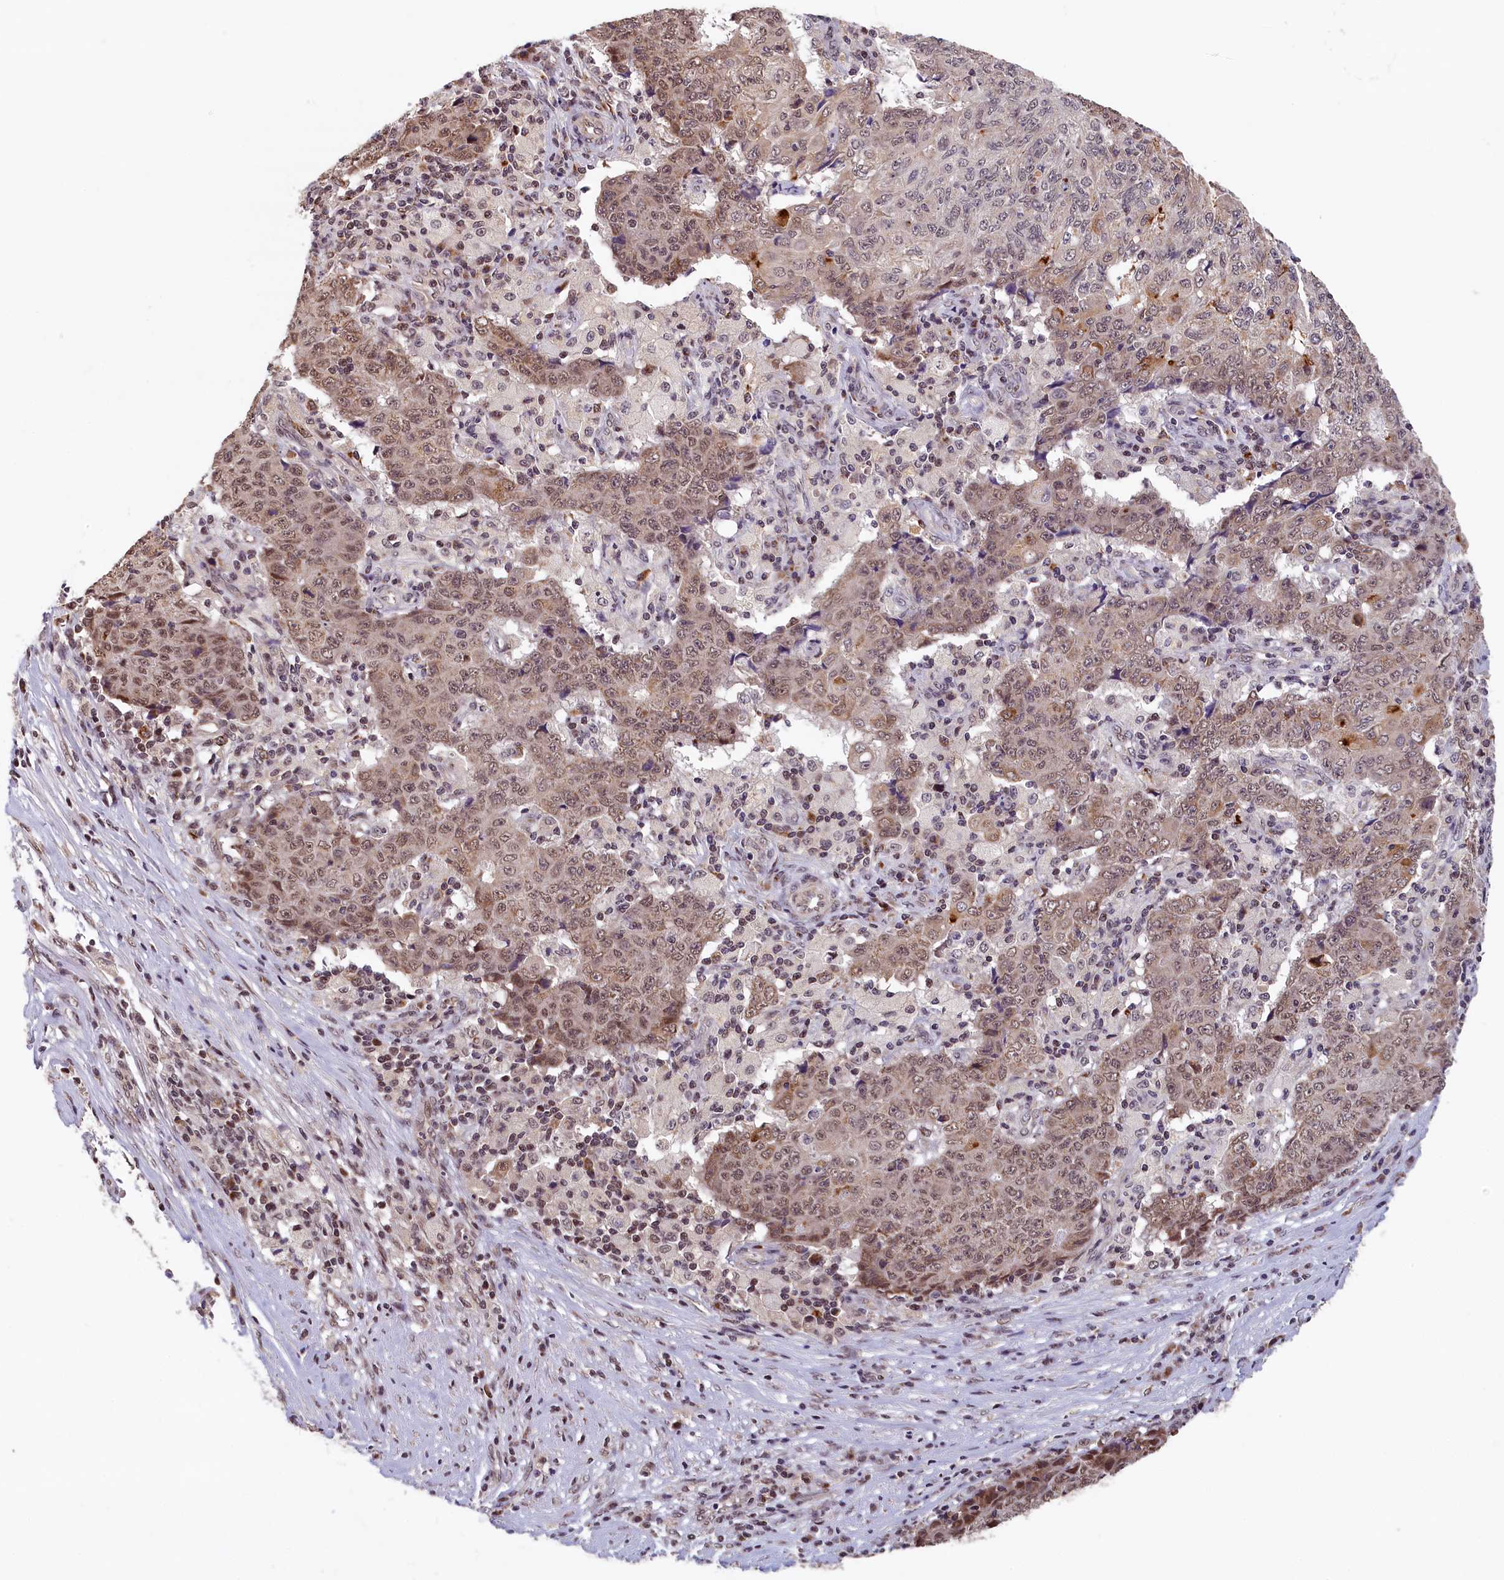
{"staining": {"intensity": "weak", "quantity": ">75%", "location": "cytoplasmic/membranous,nuclear"}, "tissue": "ovarian cancer", "cell_type": "Tumor cells", "image_type": "cancer", "snomed": [{"axis": "morphology", "description": "Carcinoma, endometroid"}, {"axis": "topography", "description": "Ovary"}], "caption": "There is low levels of weak cytoplasmic/membranous and nuclear positivity in tumor cells of endometroid carcinoma (ovarian), as demonstrated by immunohistochemical staining (brown color).", "gene": "KCNK6", "patient": {"sex": "female", "age": 42}}